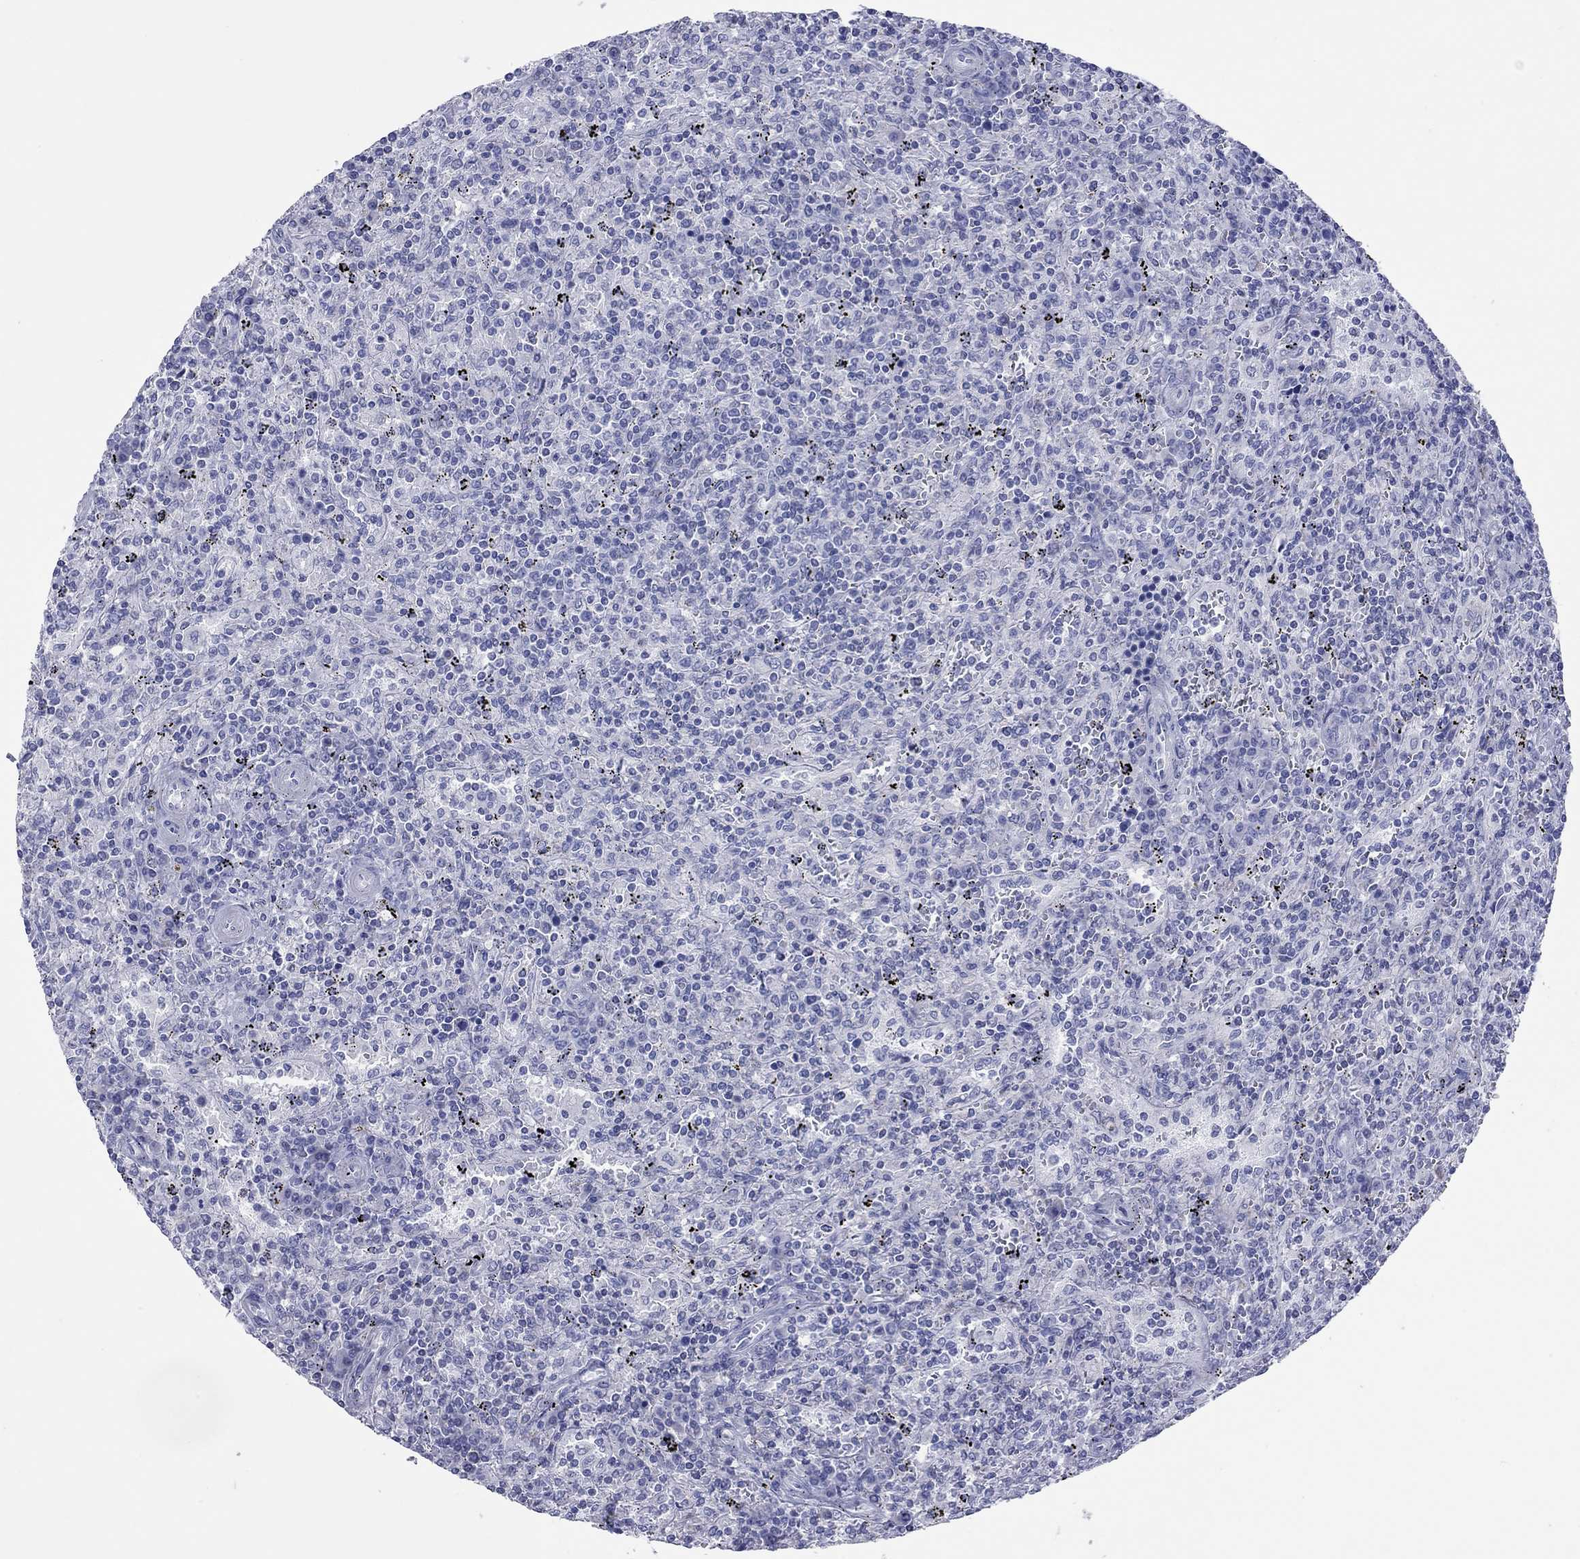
{"staining": {"intensity": "negative", "quantity": "none", "location": "none"}, "tissue": "lymphoma", "cell_type": "Tumor cells", "image_type": "cancer", "snomed": [{"axis": "morphology", "description": "Malignant lymphoma, non-Hodgkin's type, Low grade"}, {"axis": "topography", "description": "Spleen"}], "caption": "Immunohistochemical staining of human lymphoma displays no significant staining in tumor cells. Nuclei are stained in blue.", "gene": "VSIG10", "patient": {"sex": "male", "age": 62}}